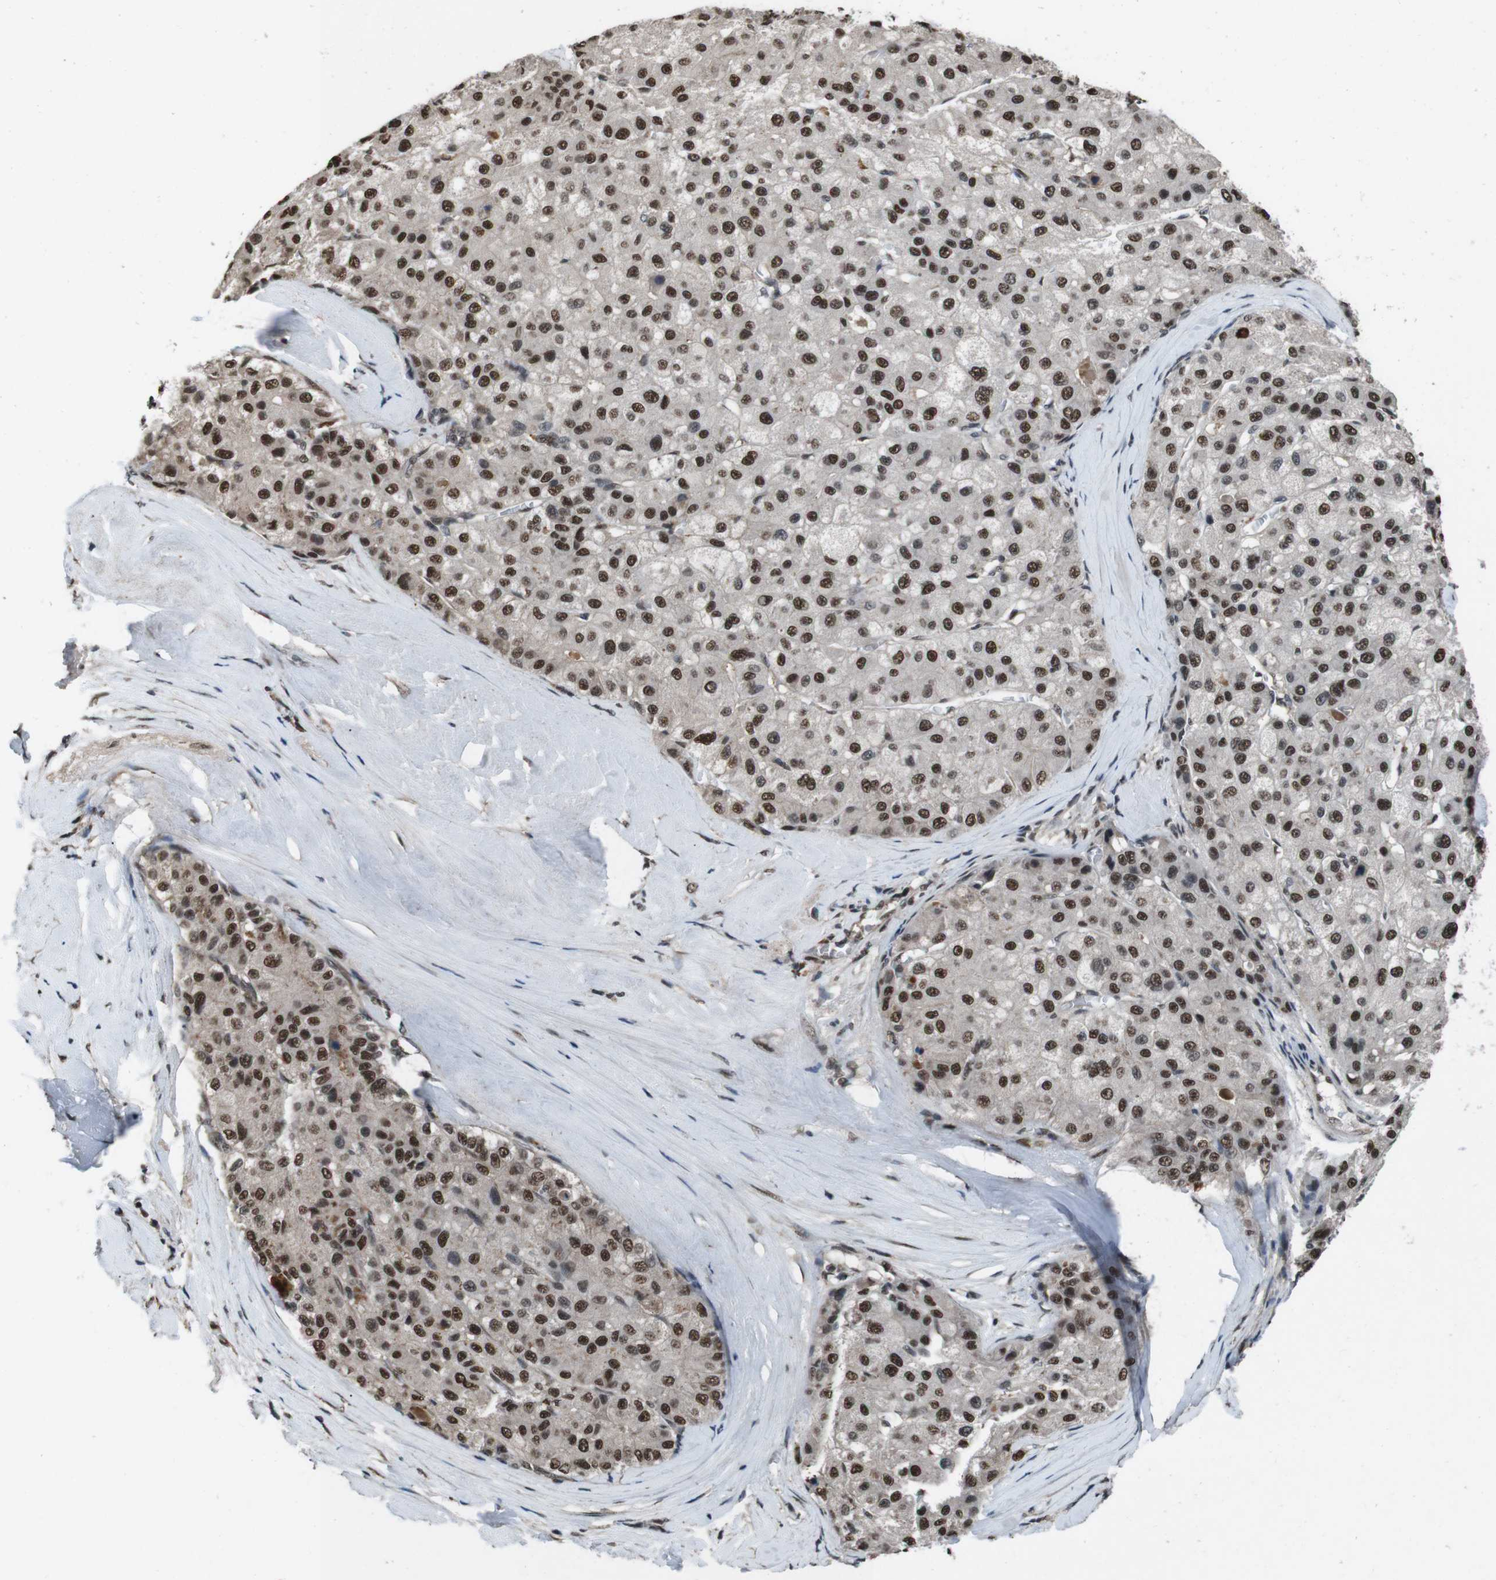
{"staining": {"intensity": "strong", "quantity": ">75%", "location": "nuclear"}, "tissue": "liver cancer", "cell_type": "Tumor cells", "image_type": "cancer", "snomed": [{"axis": "morphology", "description": "Carcinoma, Hepatocellular, NOS"}, {"axis": "topography", "description": "Liver"}], "caption": "Liver cancer stained with a protein marker demonstrates strong staining in tumor cells.", "gene": "NR4A2", "patient": {"sex": "male", "age": 80}}